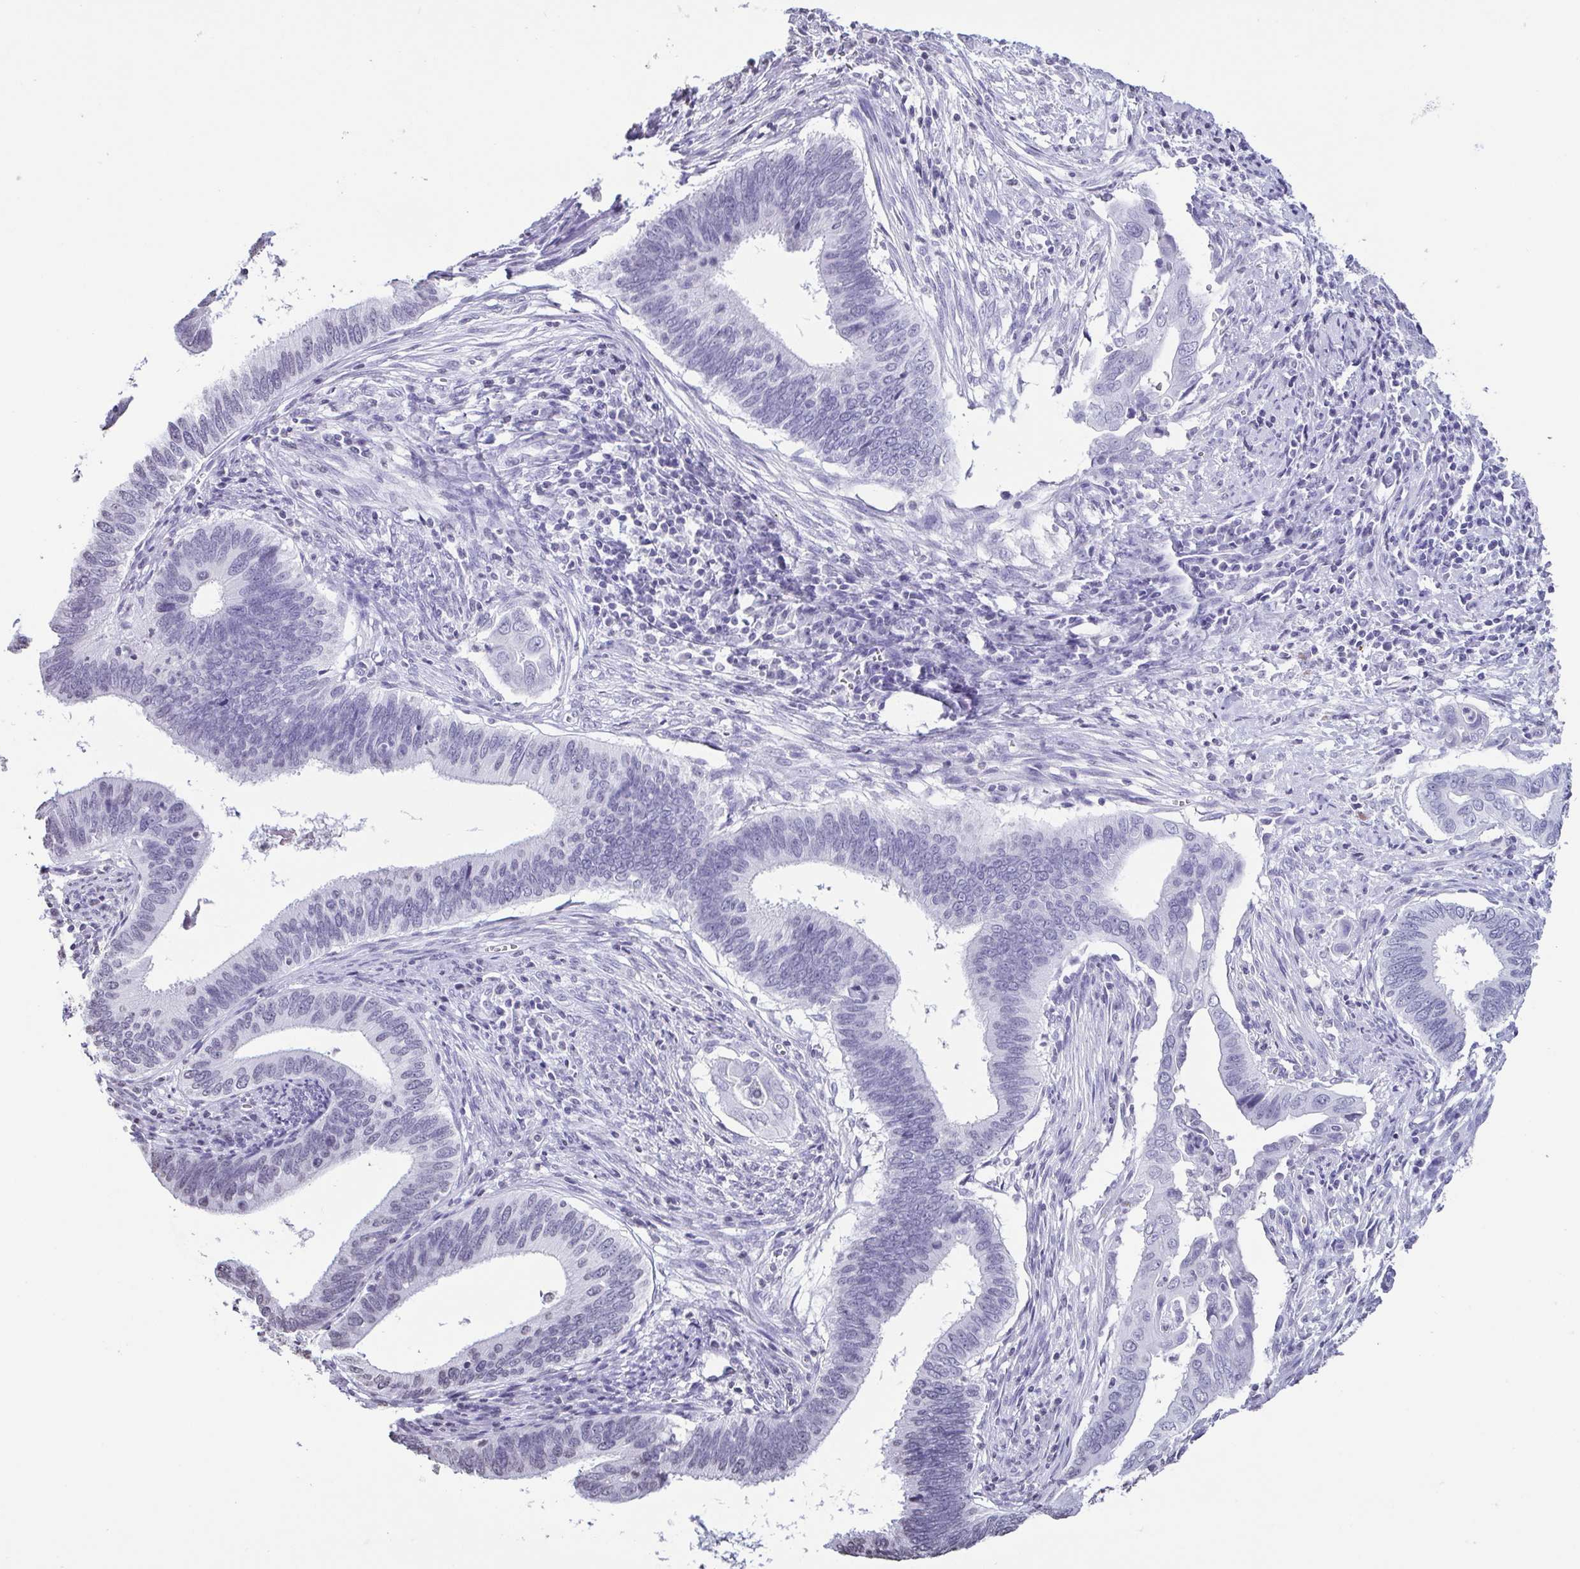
{"staining": {"intensity": "negative", "quantity": "none", "location": "none"}, "tissue": "cervical cancer", "cell_type": "Tumor cells", "image_type": "cancer", "snomed": [{"axis": "morphology", "description": "Adenocarcinoma, NOS"}, {"axis": "topography", "description": "Cervix"}], "caption": "A photomicrograph of cervical cancer (adenocarcinoma) stained for a protein shows no brown staining in tumor cells. The staining was performed using DAB to visualize the protein expression in brown, while the nuclei were stained in blue with hematoxylin (Magnification: 20x).", "gene": "VCY1B", "patient": {"sex": "female", "age": 42}}